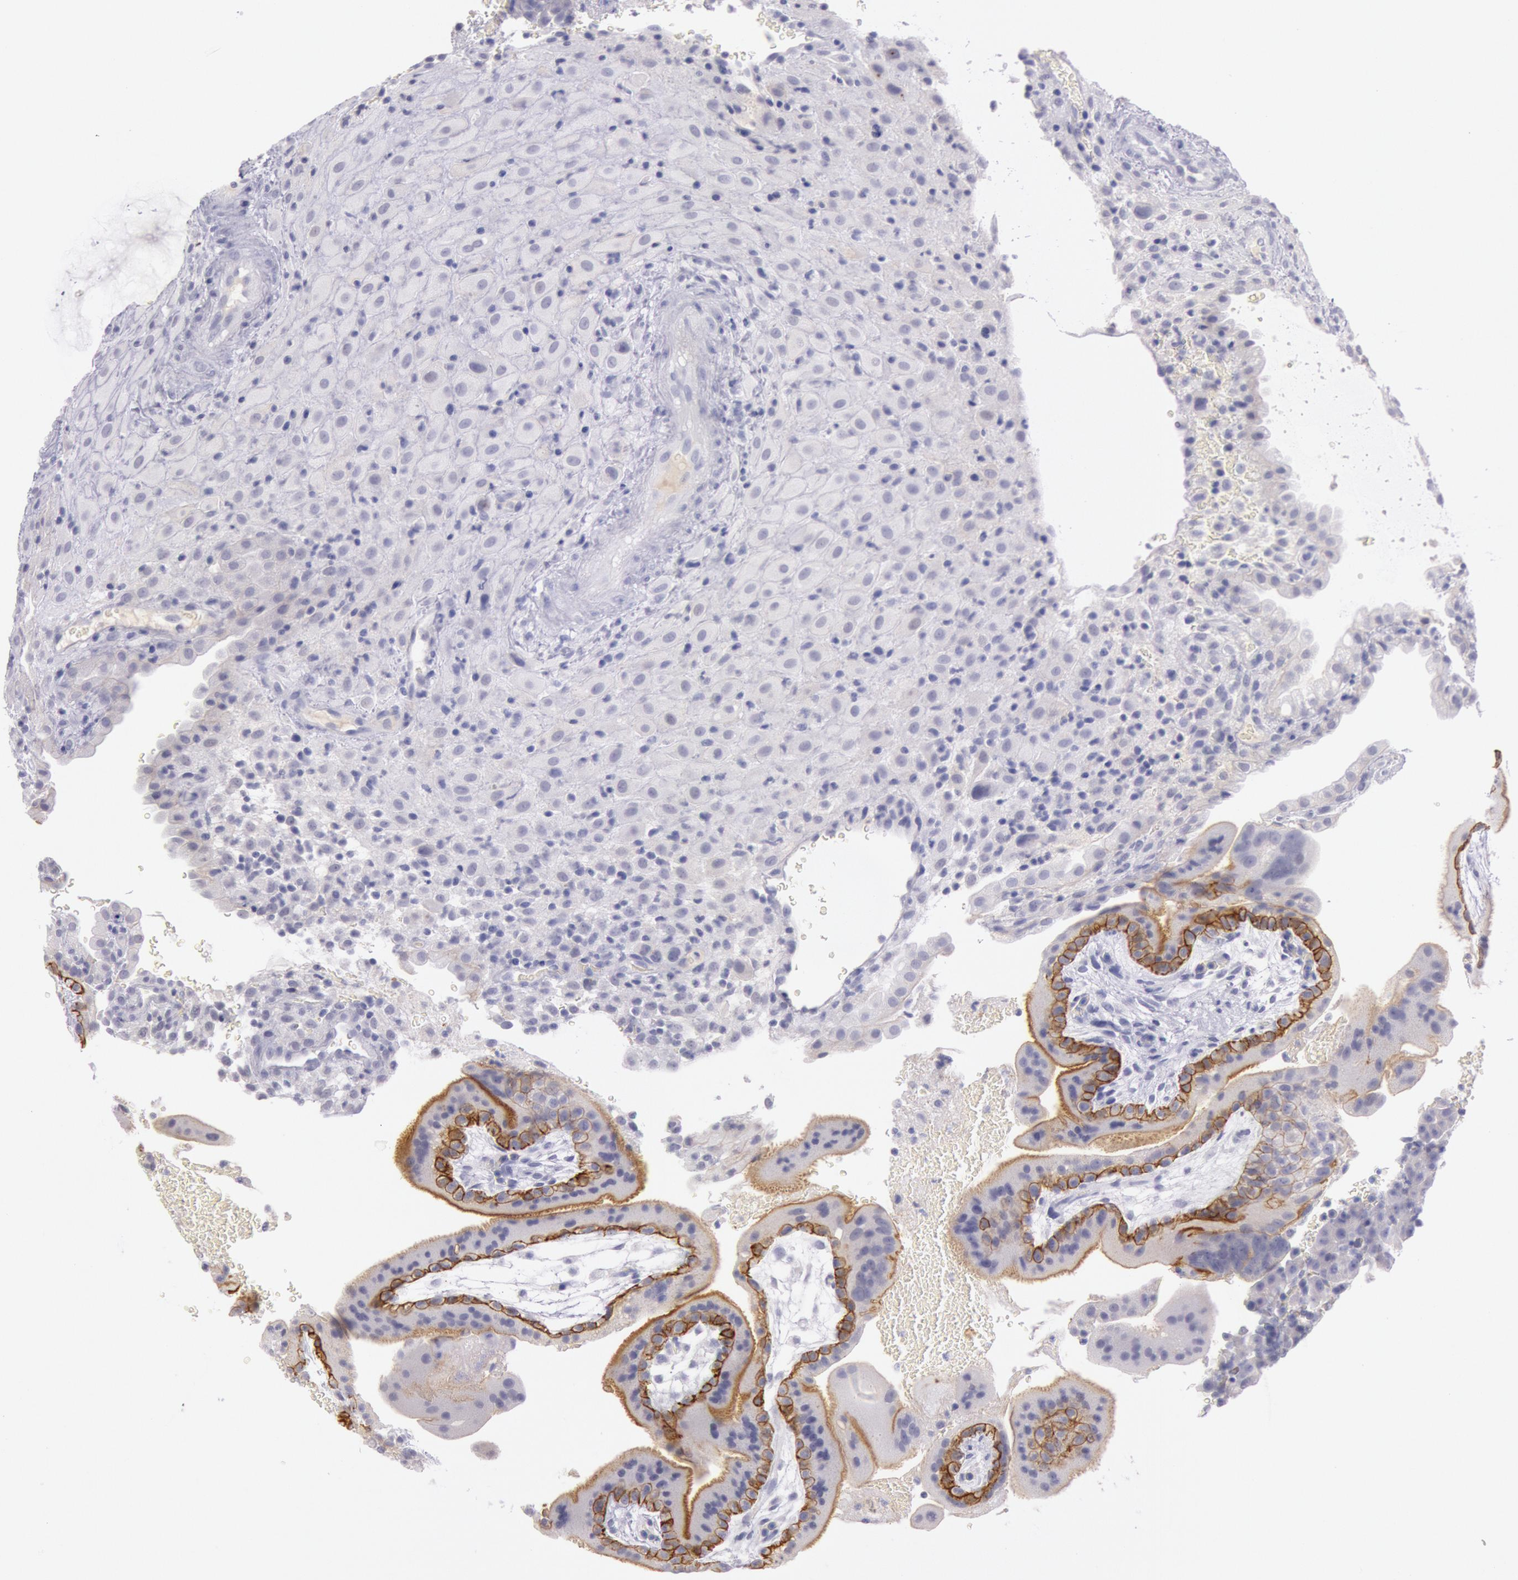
{"staining": {"intensity": "negative", "quantity": "none", "location": "none"}, "tissue": "placenta", "cell_type": "Decidual cells", "image_type": "normal", "snomed": [{"axis": "morphology", "description": "Normal tissue, NOS"}, {"axis": "topography", "description": "Placenta"}], "caption": "Decidual cells show no significant protein expression in benign placenta. The staining was performed using DAB to visualize the protein expression in brown, while the nuclei were stained in blue with hematoxylin (Magnification: 20x).", "gene": "EGFR", "patient": {"sex": "female", "age": 19}}